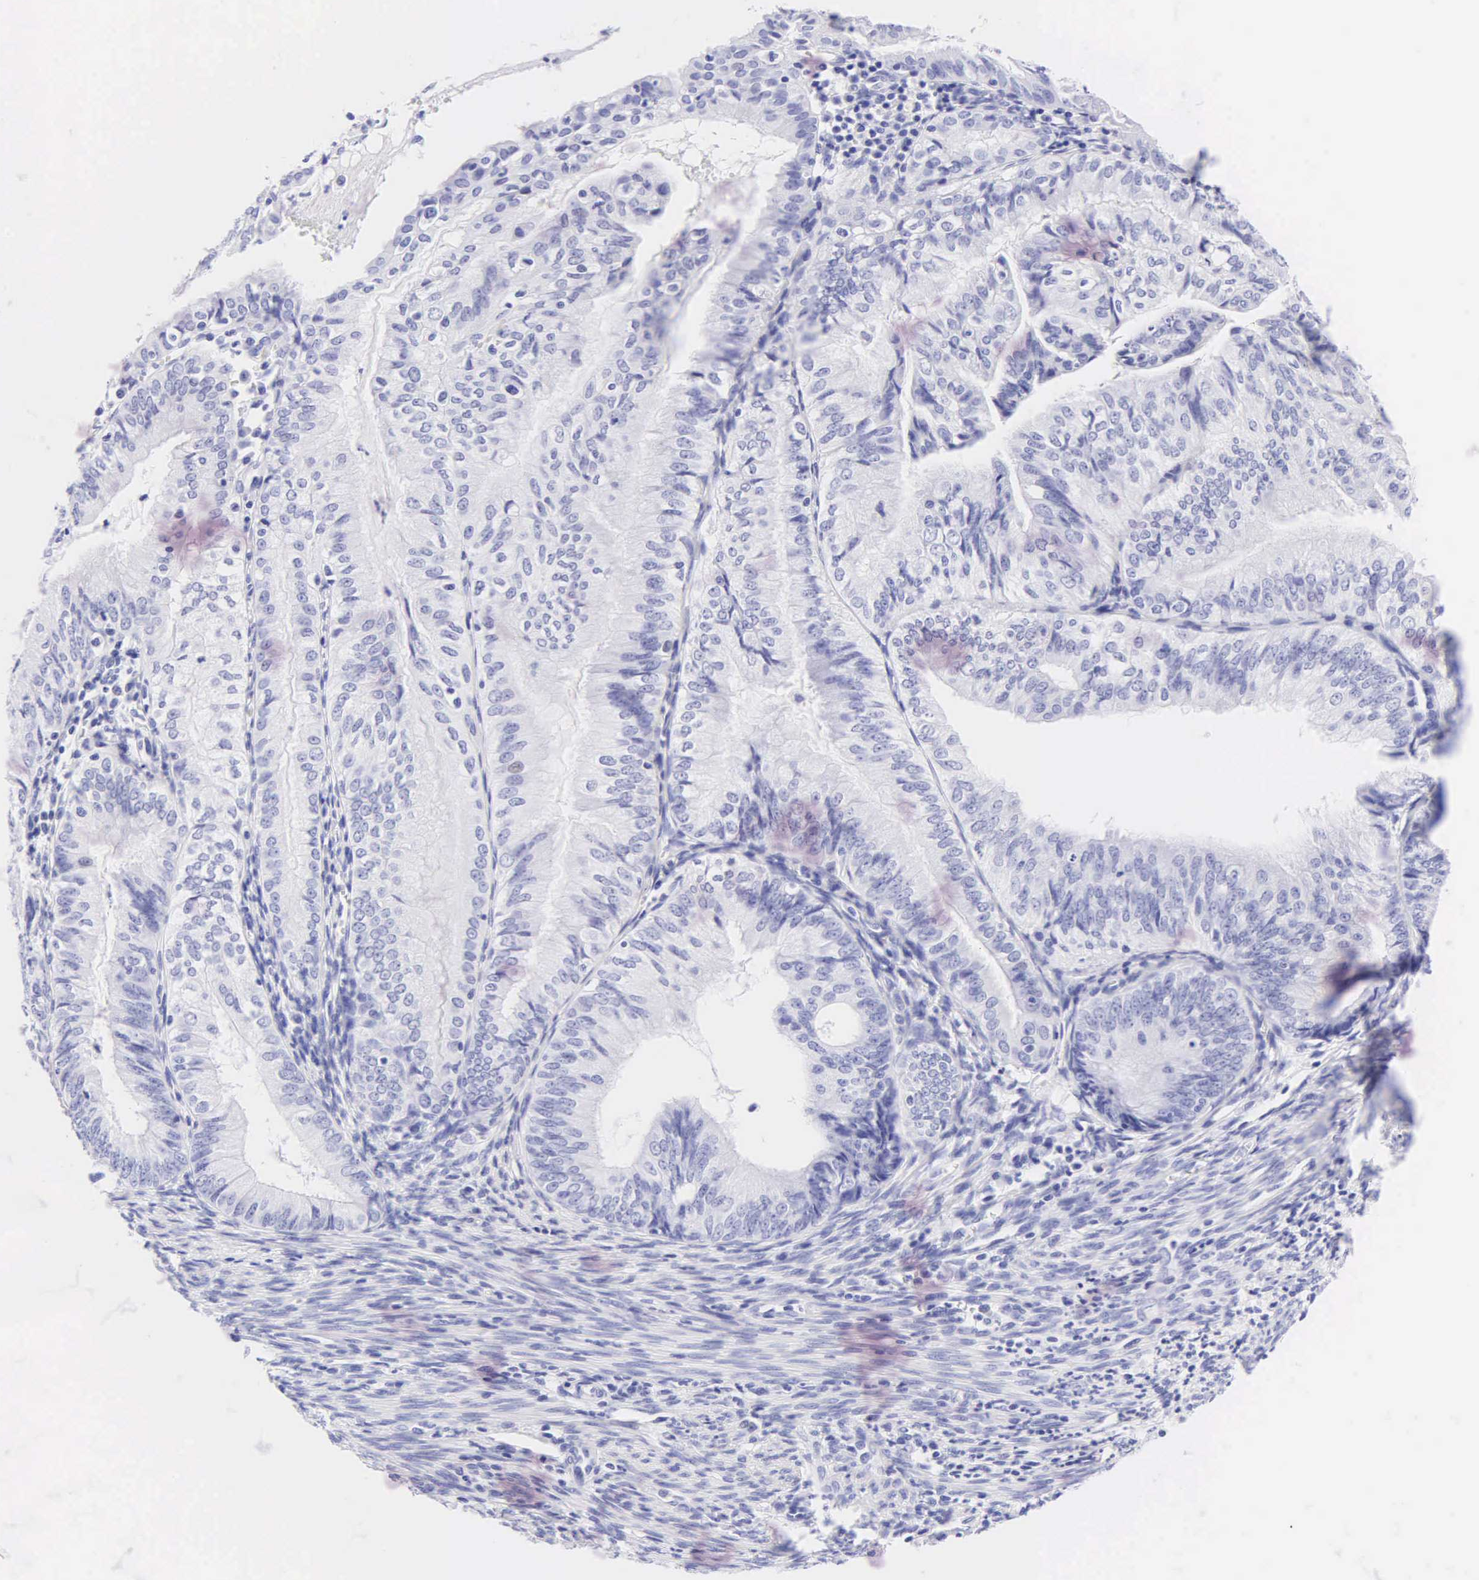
{"staining": {"intensity": "negative", "quantity": "none", "location": "none"}, "tissue": "endometrial cancer", "cell_type": "Tumor cells", "image_type": "cancer", "snomed": [{"axis": "morphology", "description": "Adenocarcinoma, NOS"}, {"axis": "topography", "description": "Endometrium"}], "caption": "Protein analysis of endometrial cancer shows no significant expression in tumor cells. Nuclei are stained in blue.", "gene": "KRT20", "patient": {"sex": "female", "age": 66}}